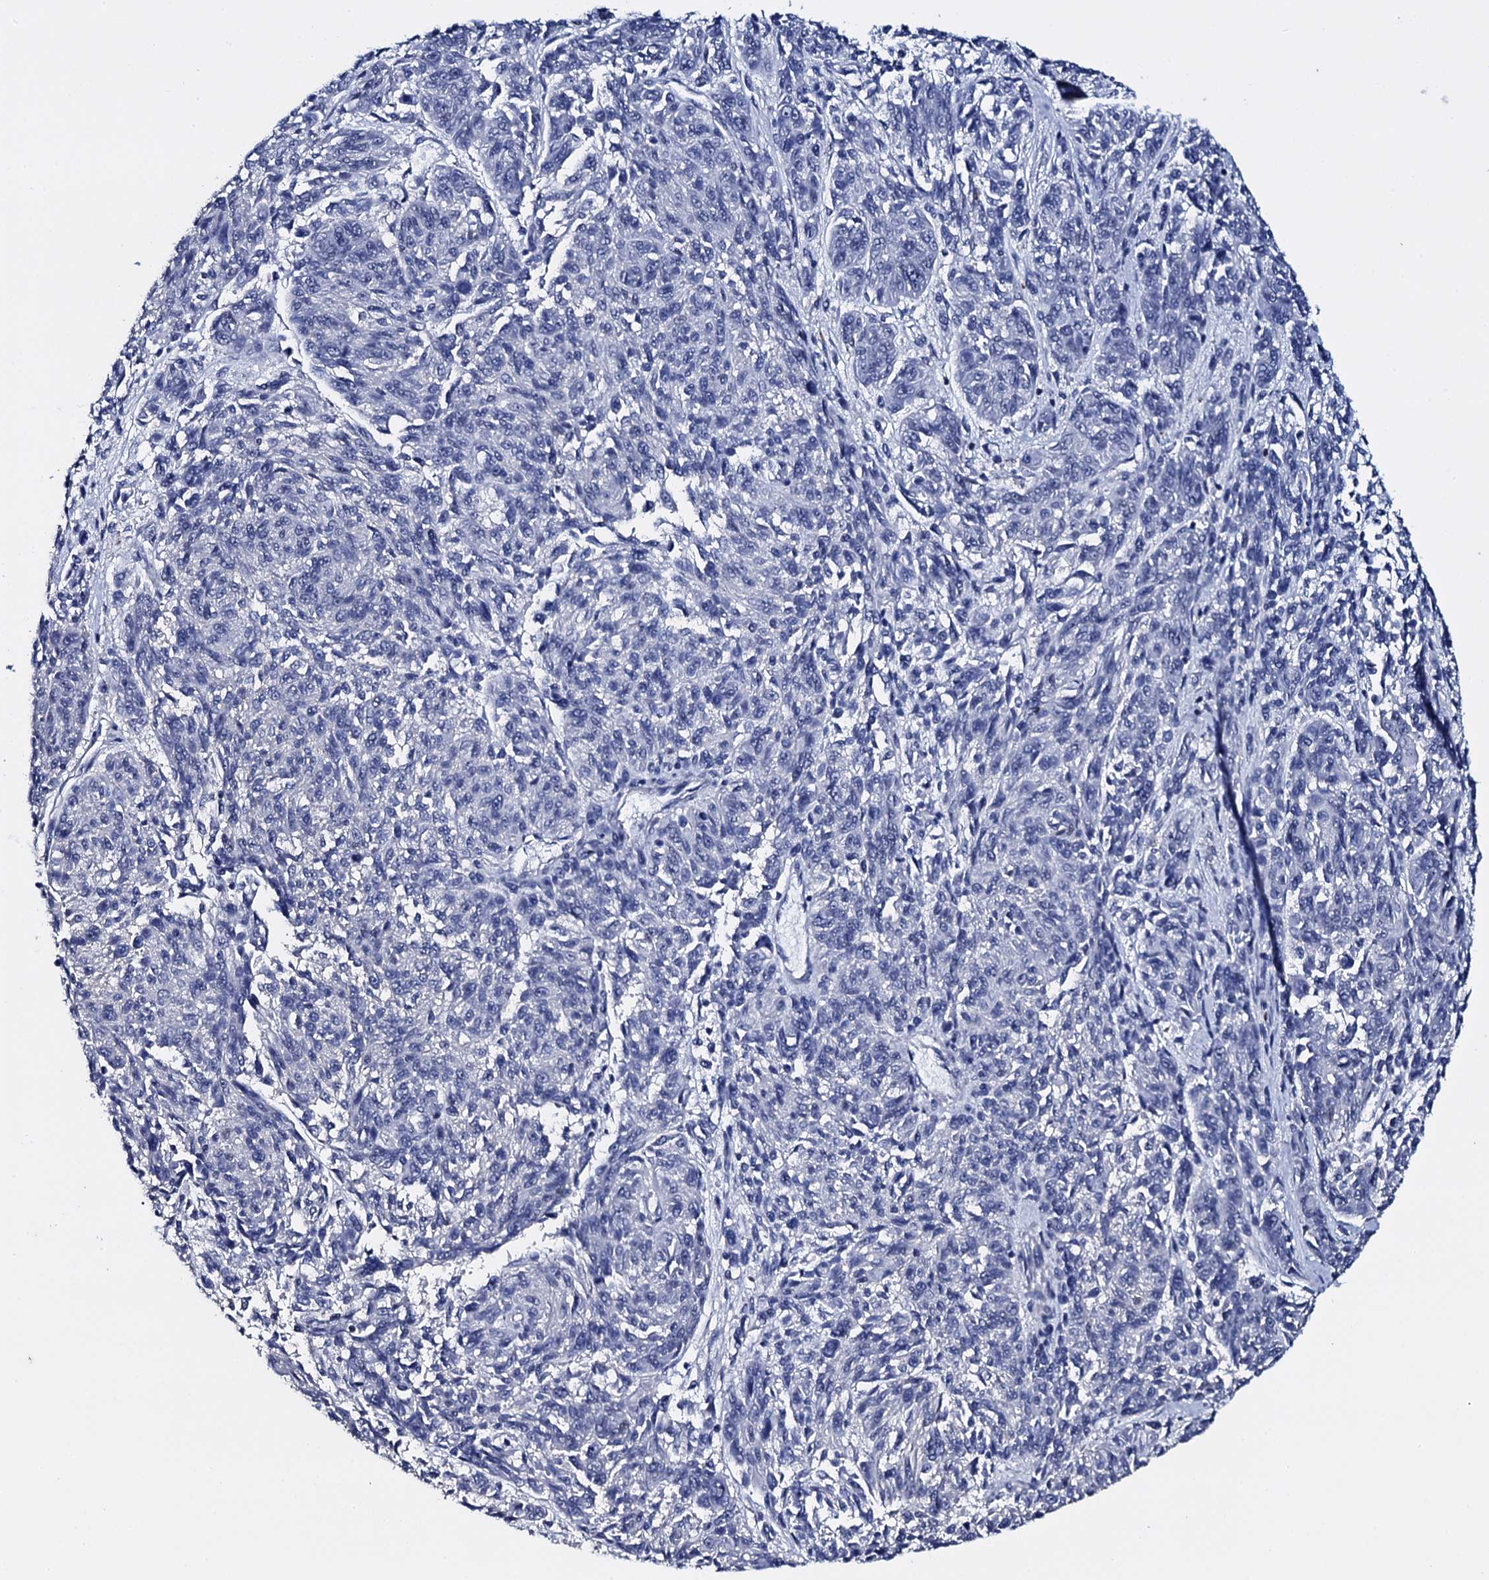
{"staining": {"intensity": "negative", "quantity": "none", "location": "none"}, "tissue": "melanoma", "cell_type": "Tumor cells", "image_type": "cancer", "snomed": [{"axis": "morphology", "description": "Malignant melanoma, NOS"}, {"axis": "topography", "description": "Skin"}], "caption": "Human melanoma stained for a protein using immunohistochemistry demonstrates no staining in tumor cells.", "gene": "NPM2", "patient": {"sex": "male", "age": 53}}